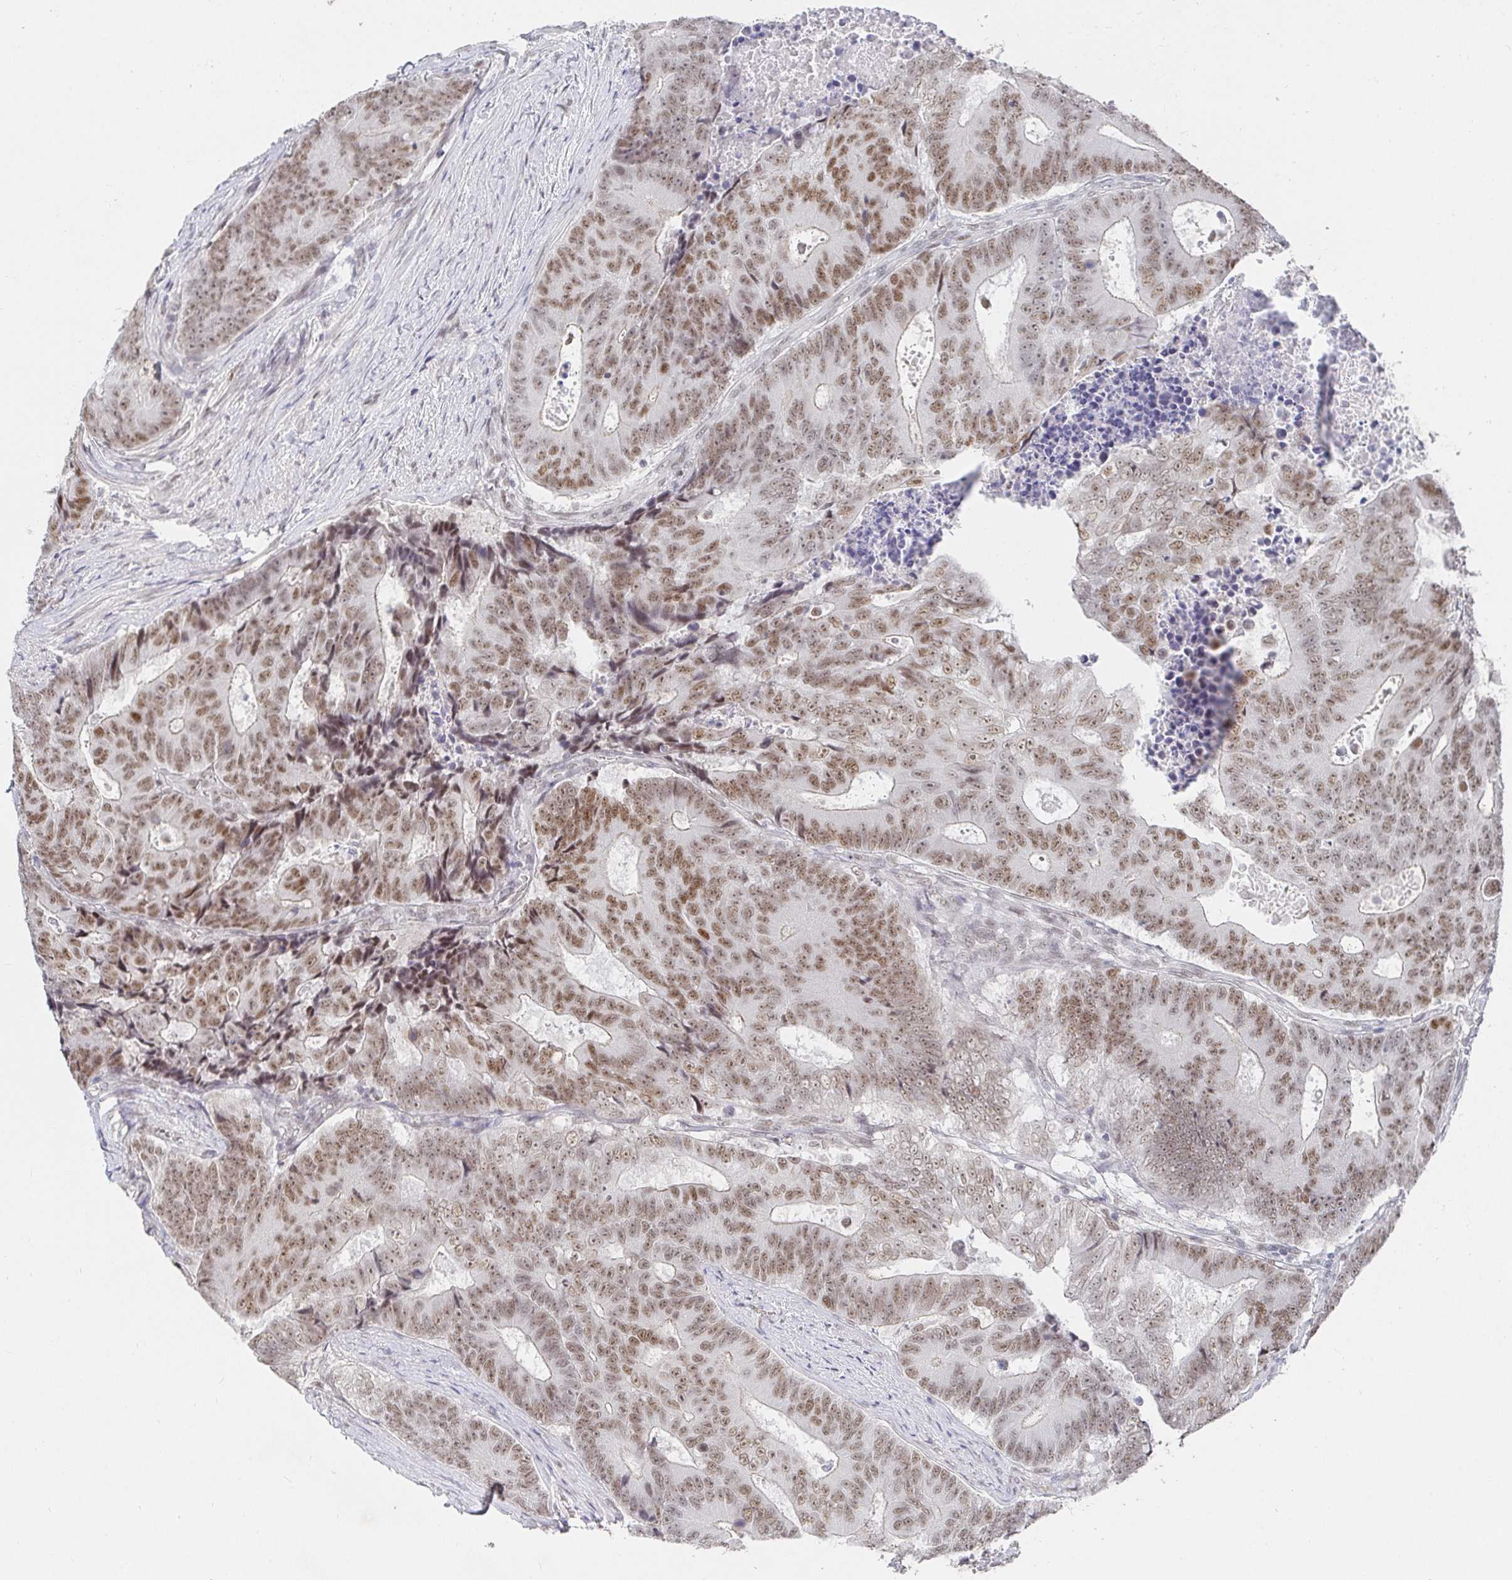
{"staining": {"intensity": "moderate", "quantity": ">75%", "location": "nuclear"}, "tissue": "colorectal cancer", "cell_type": "Tumor cells", "image_type": "cancer", "snomed": [{"axis": "morphology", "description": "Adenocarcinoma, NOS"}, {"axis": "topography", "description": "Colon"}], "caption": "The image reveals immunohistochemical staining of colorectal adenocarcinoma. There is moderate nuclear expression is seen in approximately >75% of tumor cells.", "gene": "RCOR1", "patient": {"sex": "female", "age": 48}}